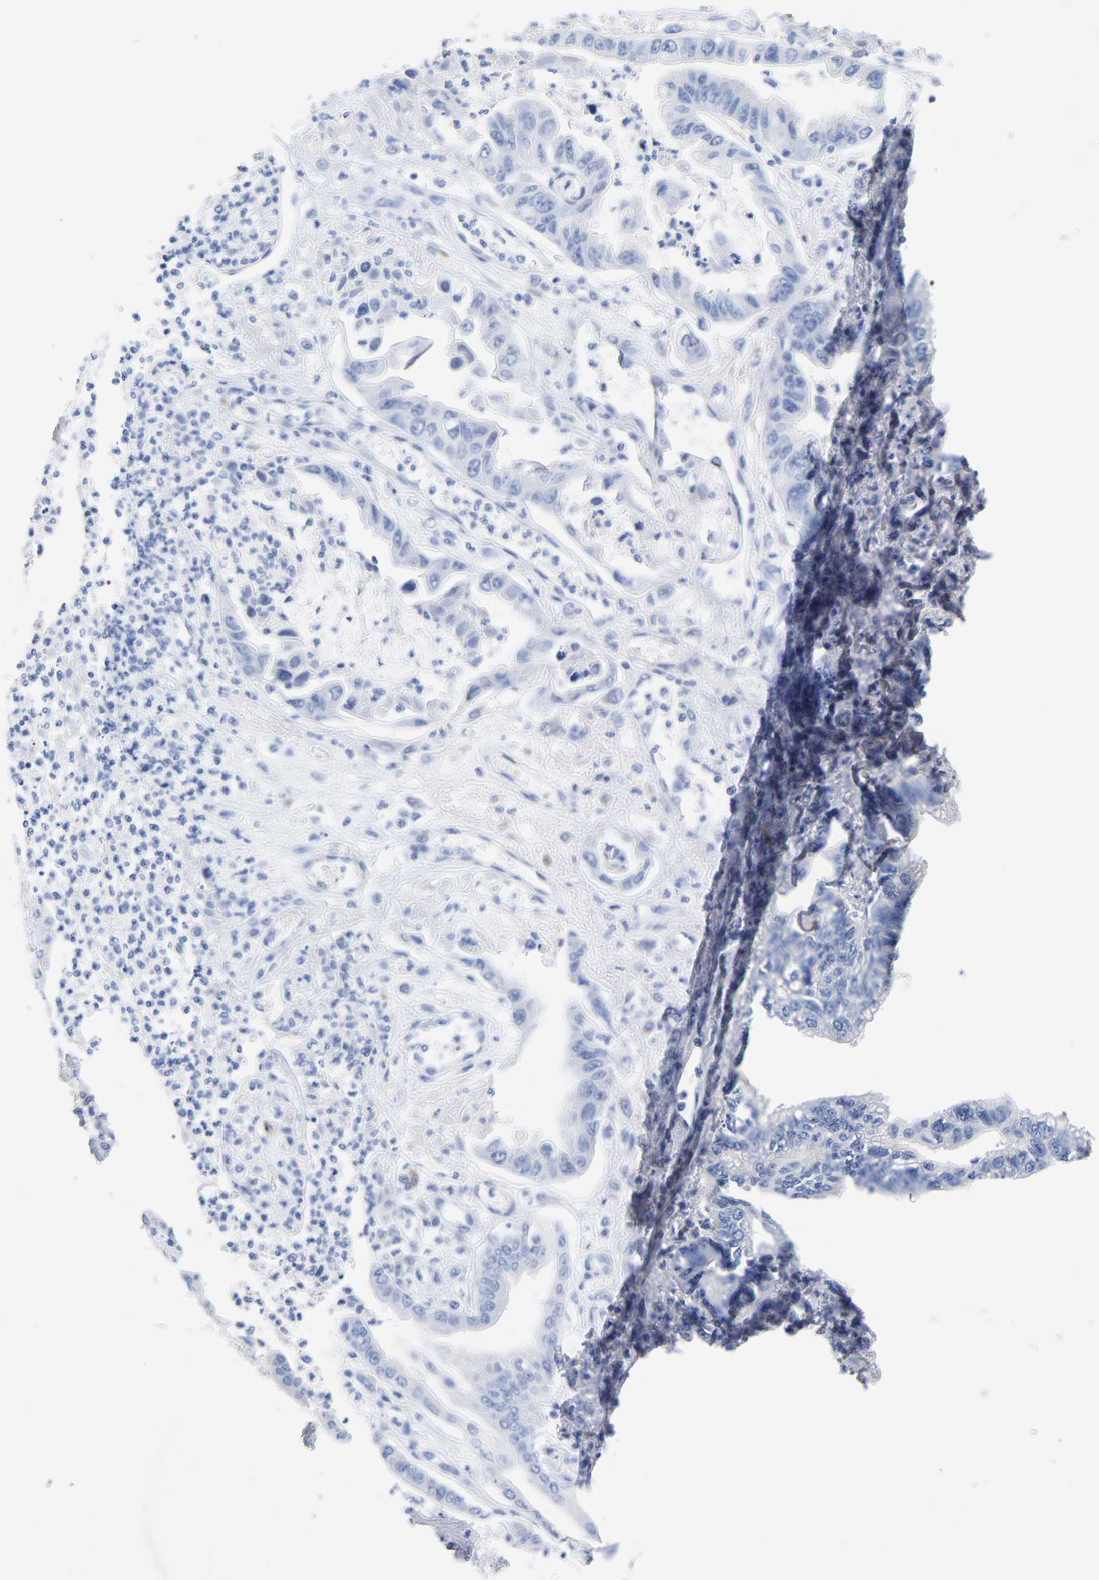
{"staining": {"intensity": "negative", "quantity": "none", "location": "none"}, "tissue": "pancreatic cancer", "cell_type": "Tumor cells", "image_type": "cancer", "snomed": [{"axis": "morphology", "description": "Adenocarcinoma, NOS"}, {"axis": "topography", "description": "Pancreas"}], "caption": "Immunohistochemistry of pancreatic adenocarcinoma demonstrates no positivity in tumor cells.", "gene": "HAPLN1", "patient": {"sex": "male", "age": 56}}